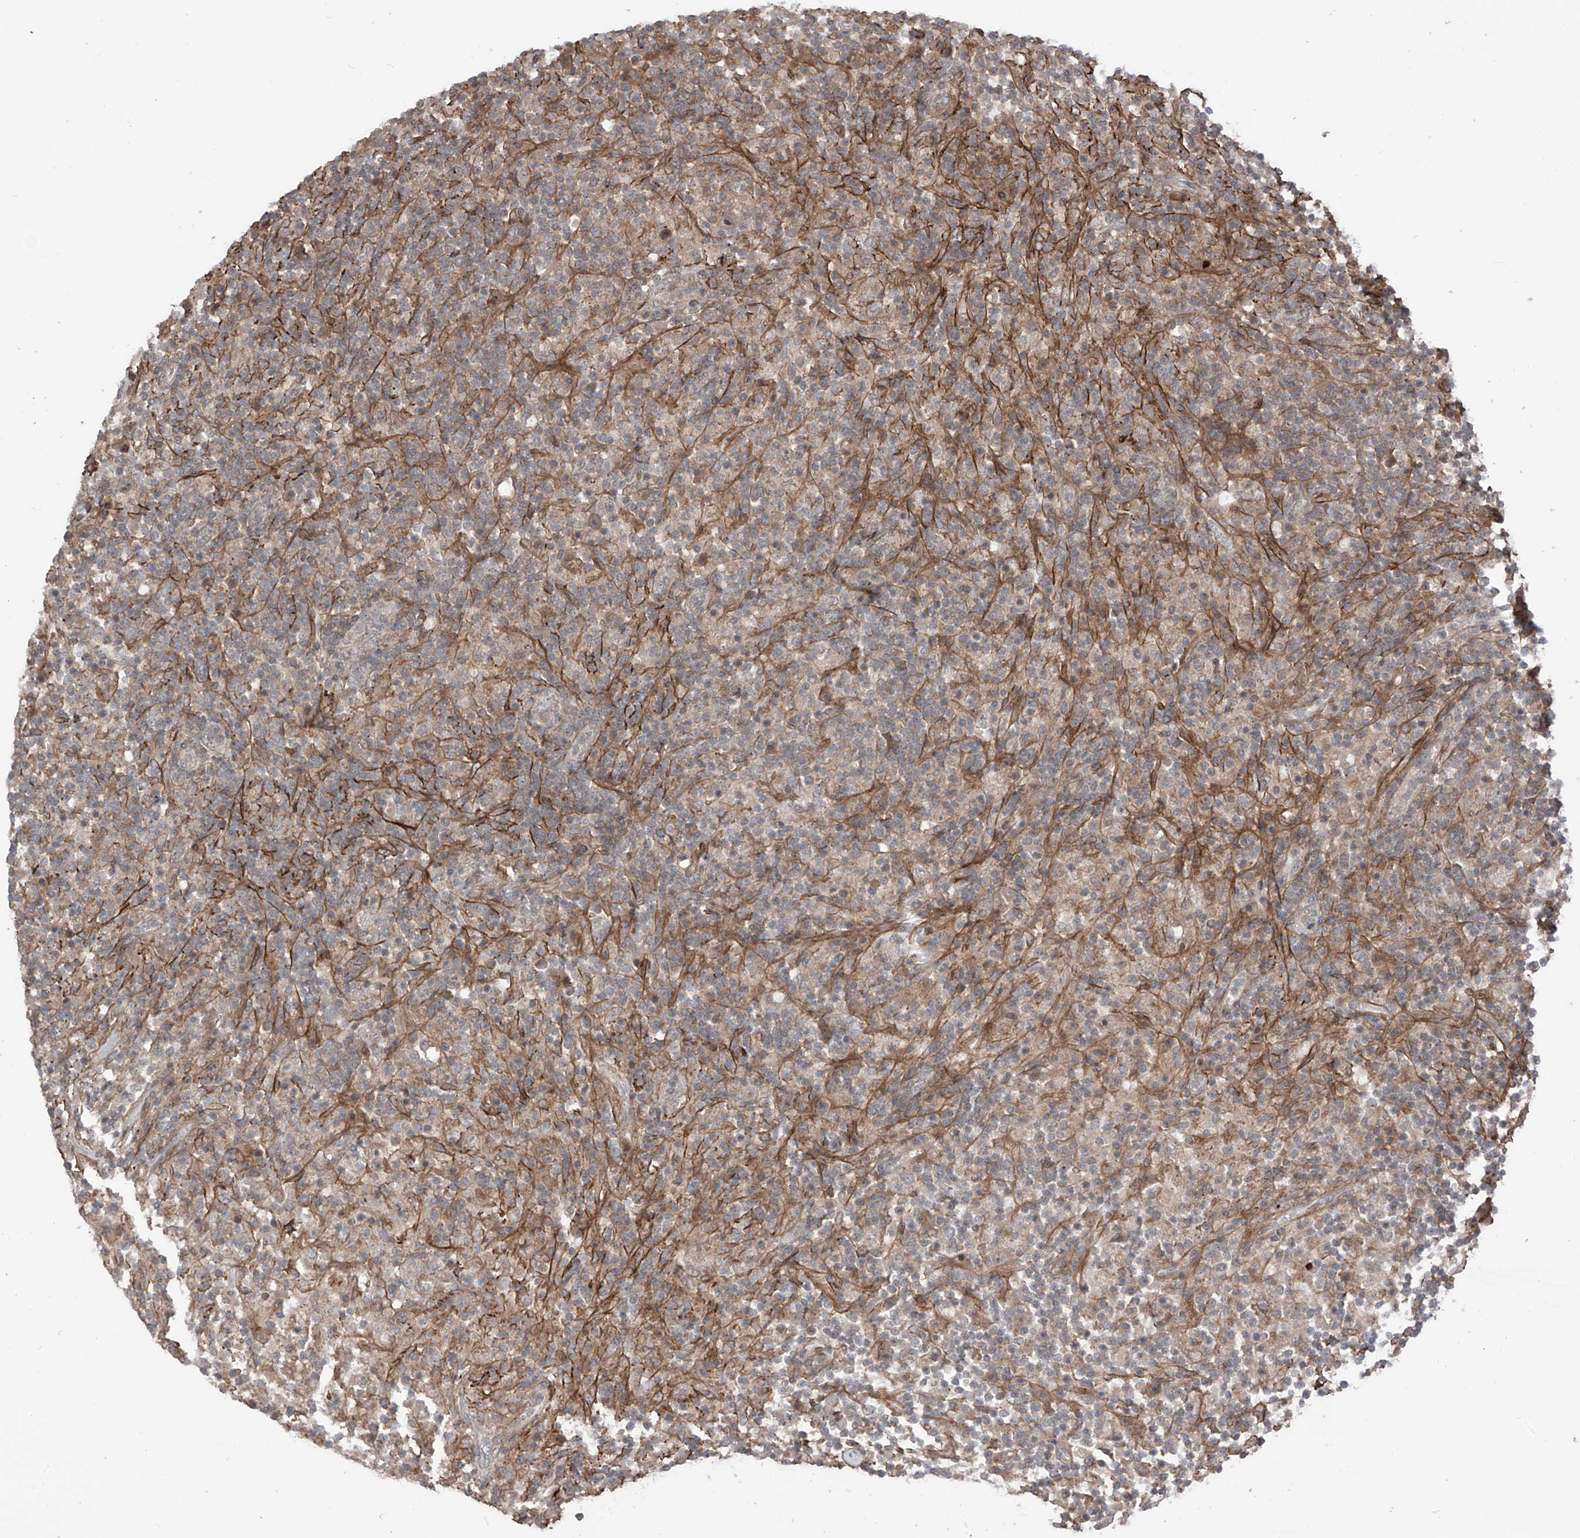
{"staining": {"intensity": "weak", "quantity": ">75%", "location": "cytoplasmic/membranous"}, "tissue": "lymphoma", "cell_type": "Tumor cells", "image_type": "cancer", "snomed": [{"axis": "morphology", "description": "Hodgkin's disease, NOS"}, {"axis": "topography", "description": "Lymph node"}], "caption": "Immunohistochemical staining of lymphoma reveals low levels of weak cytoplasmic/membranous protein staining in about >75% of tumor cells. (Brightfield microscopy of DAB IHC at high magnification).", "gene": "LRRC74A", "patient": {"sex": "male", "age": 70}}